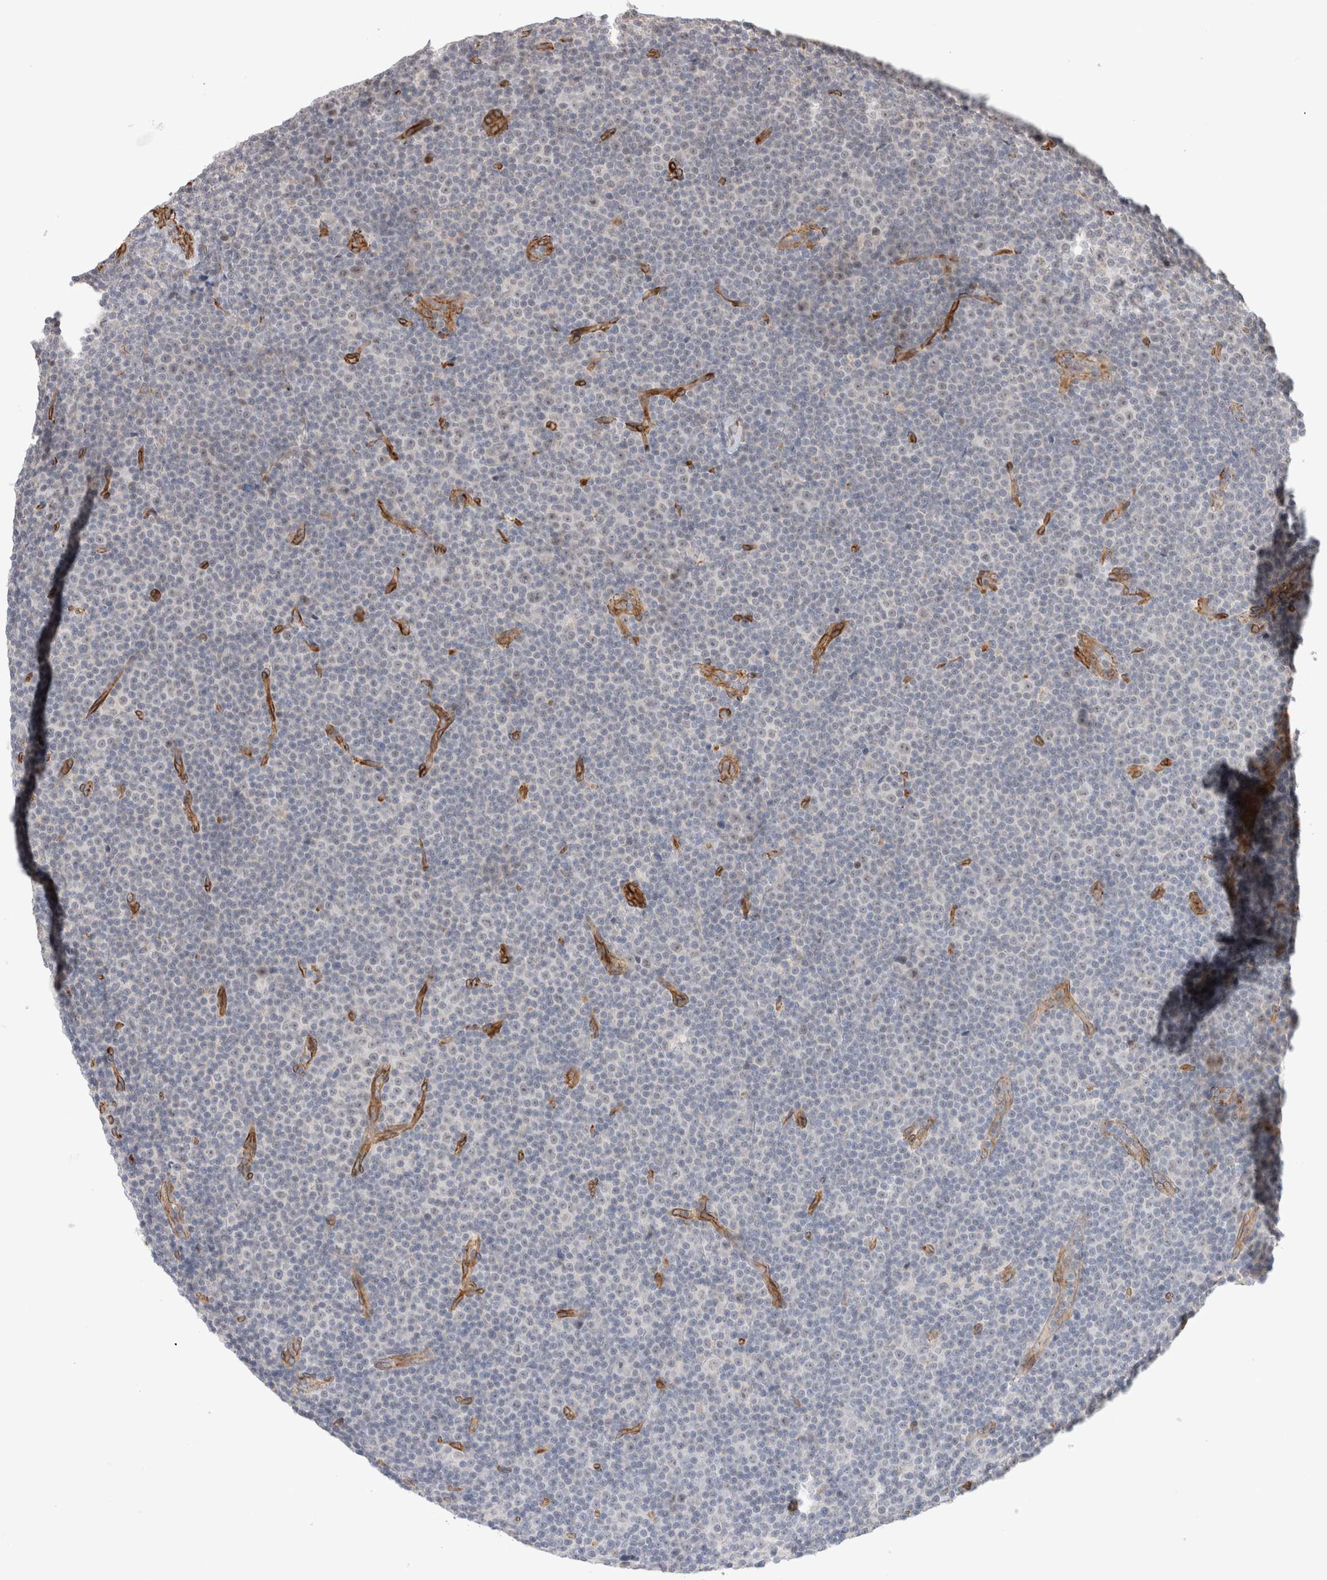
{"staining": {"intensity": "negative", "quantity": "none", "location": "none"}, "tissue": "lymphoma", "cell_type": "Tumor cells", "image_type": "cancer", "snomed": [{"axis": "morphology", "description": "Malignant lymphoma, non-Hodgkin's type, Low grade"}, {"axis": "topography", "description": "Lymph node"}], "caption": "Lymphoma was stained to show a protein in brown. There is no significant positivity in tumor cells. (DAB (3,3'-diaminobenzidine) IHC, high magnification).", "gene": "CAAP1", "patient": {"sex": "female", "age": 67}}